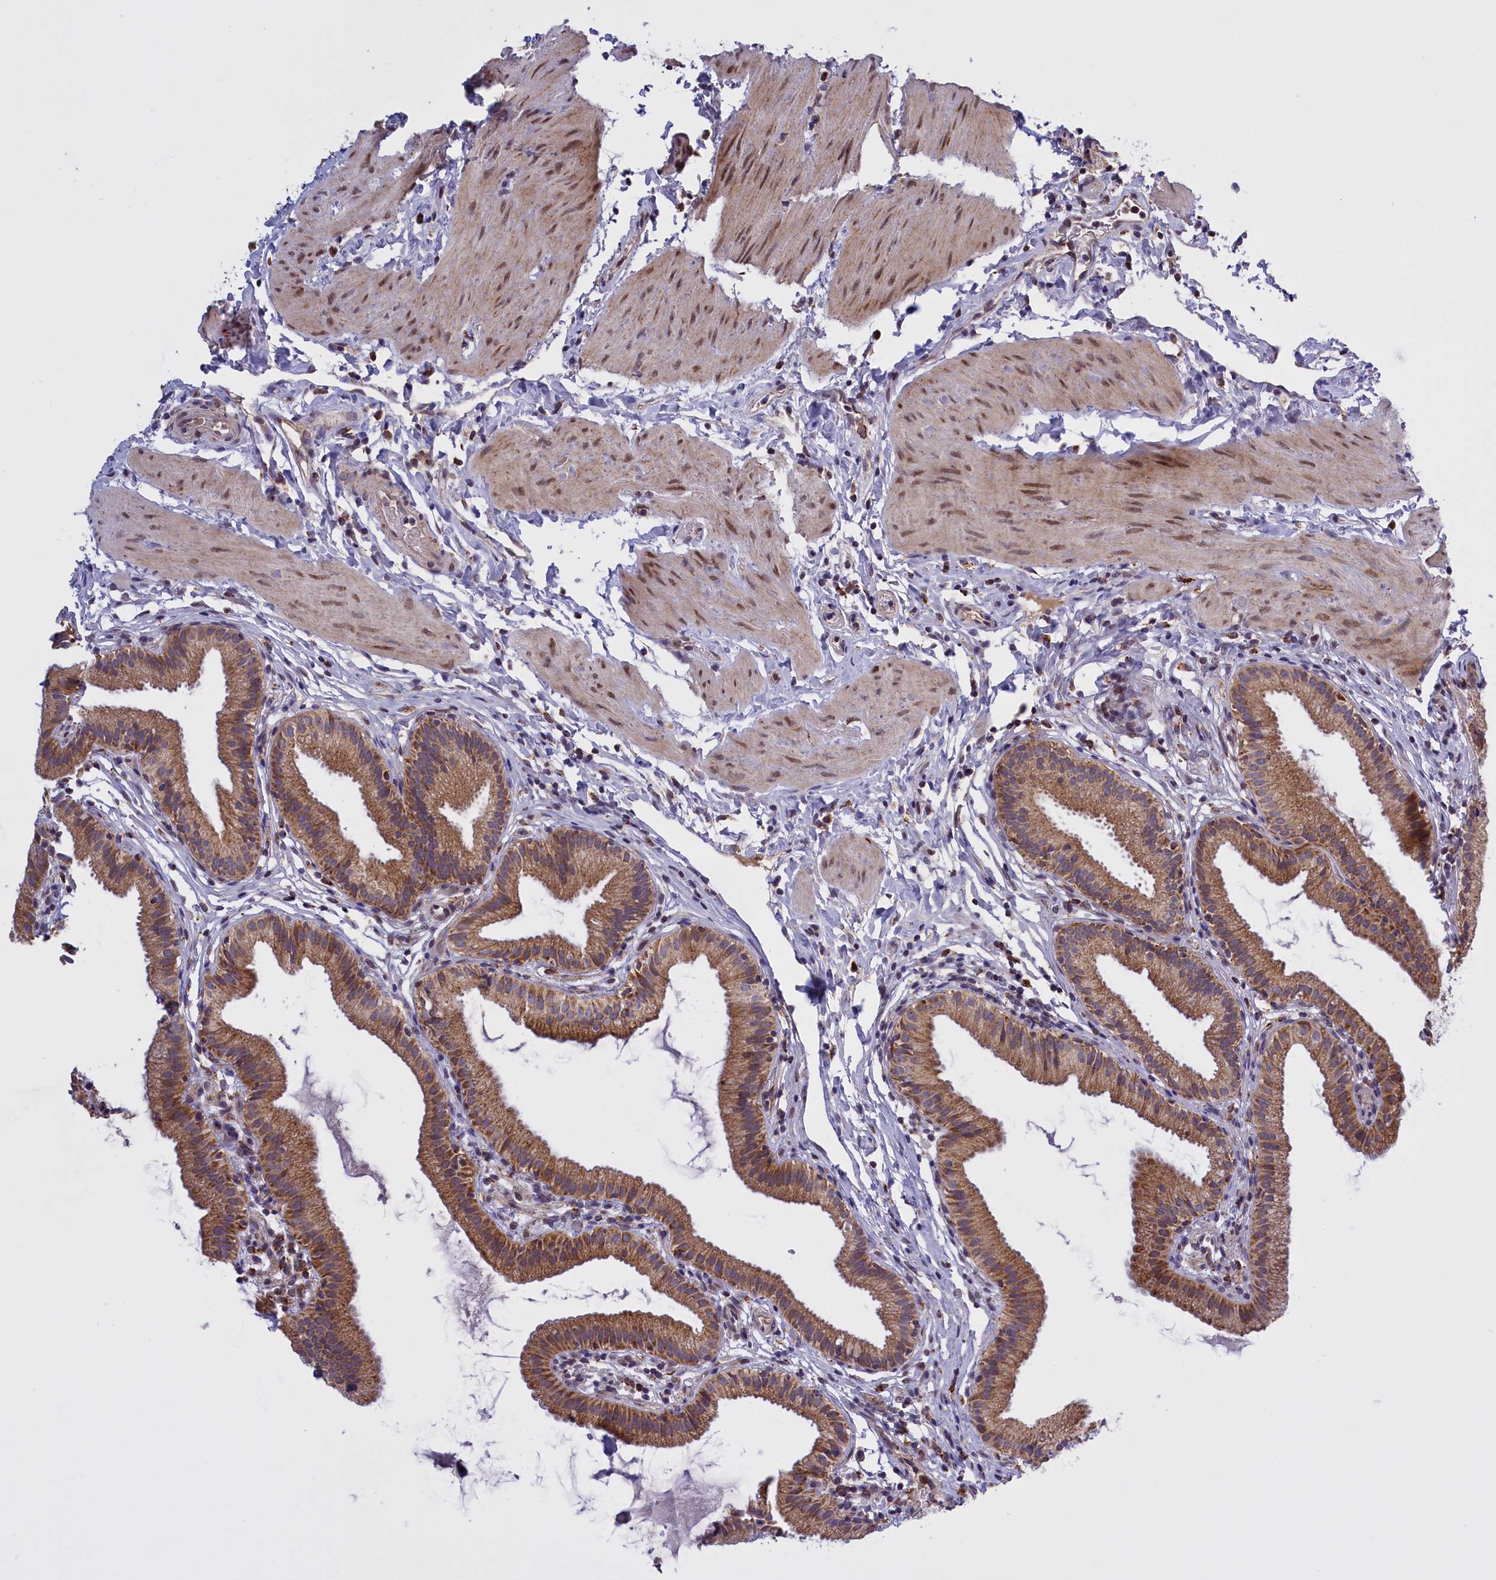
{"staining": {"intensity": "moderate", "quantity": ">75%", "location": "cytoplasmic/membranous"}, "tissue": "gallbladder", "cell_type": "Glandular cells", "image_type": "normal", "snomed": [{"axis": "morphology", "description": "Normal tissue, NOS"}, {"axis": "topography", "description": "Gallbladder"}], "caption": "The histopathology image demonstrates staining of normal gallbladder, revealing moderate cytoplasmic/membranous protein staining (brown color) within glandular cells.", "gene": "FAM149B1", "patient": {"sex": "female", "age": 46}}